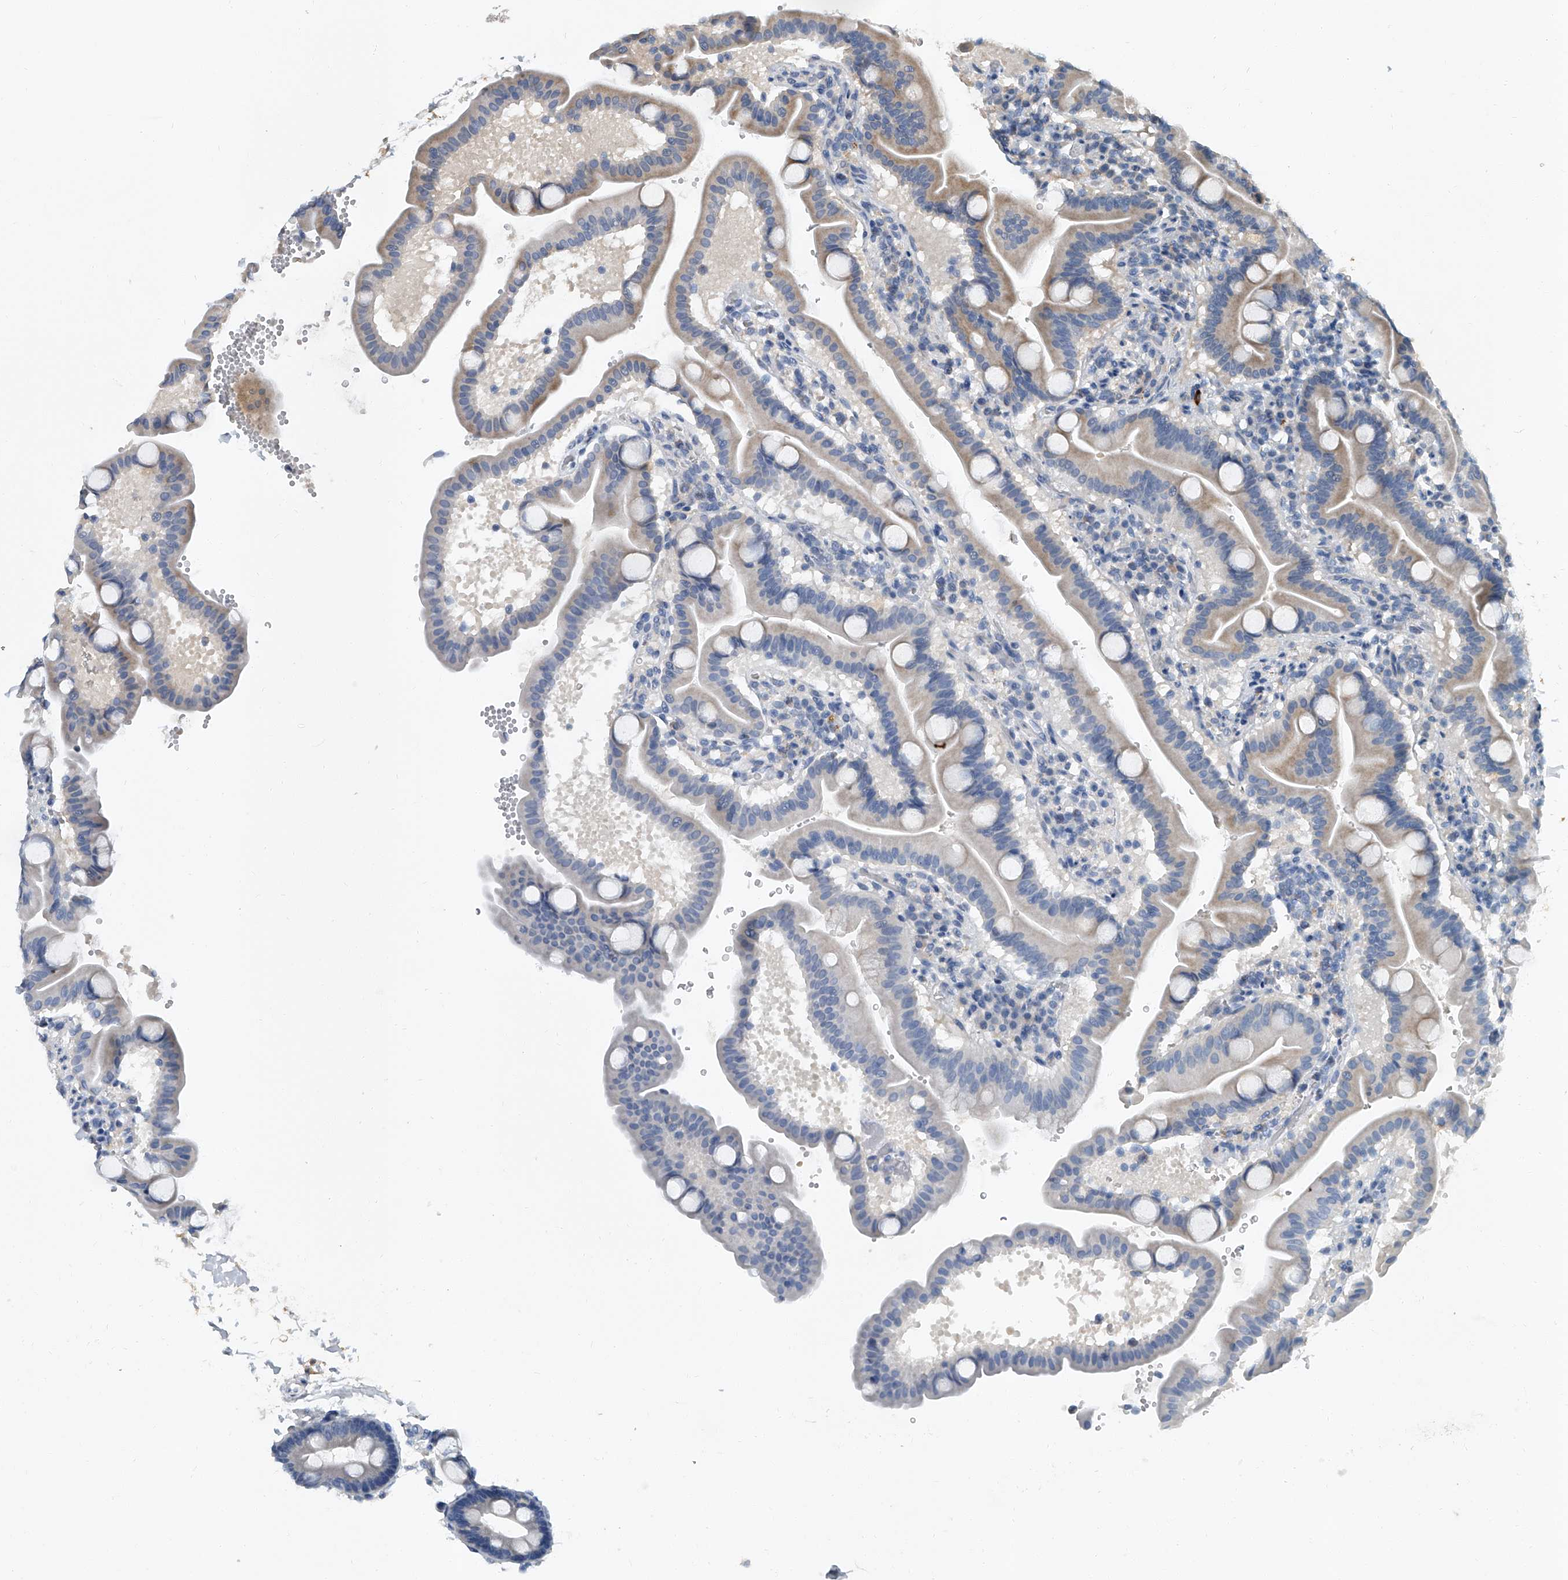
{"staining": {"intensity": "weak", "quantity": "<25%", "location": "cytoplasmic/membranous"}, "tissue": "duodenum", "cell_type": "Glandular cells", "image_type": "normal", "snomed": [{"axis": "morphology", "description": "Normal tissue, NOS"}, {"axis": "topography", "description": "Duodenum"}], "caption": "Immunohistochemistry micrograph of benign duodenum: human duodenum stained with DAB displays no significant protein positivity in glandular cells.", "gene": "JAG2", "patient": {"sex": "male", "age": 54}}